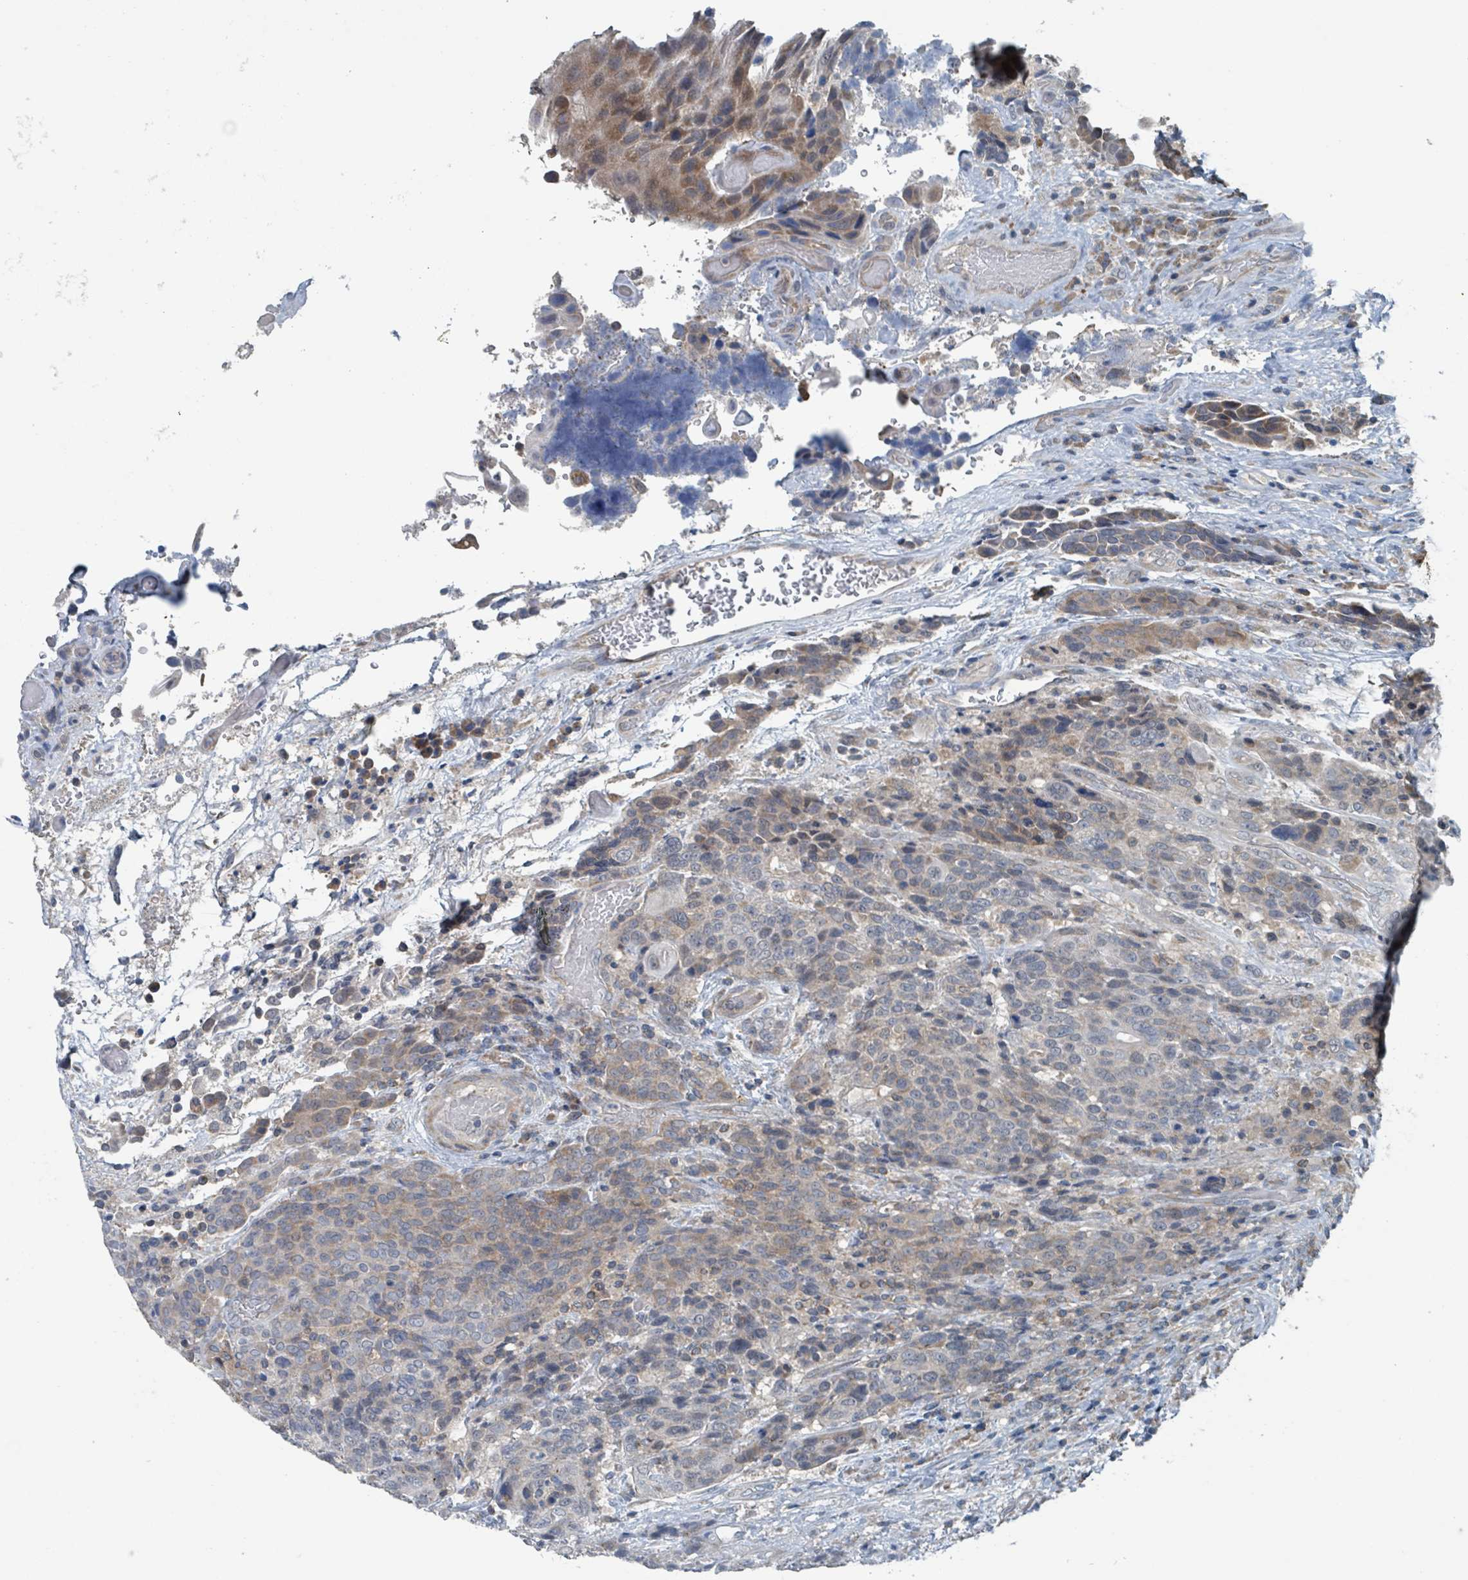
{"staining": {"intensity": "moderate", "quantity": "25%-75%", "location": "cytoplasmic/membranous"}, "tissue": "urothelial cancer", "cell_type": "Tumor cells", "image_type": "cancer", "snomed": [{"axis": "morphology", "description": "Urothelial carcinoma, High grade"}, {"axis": "topography", "description": "Urinary bladder"}], "caption": "Immunohistochemical staining of urothelial cancer displays moderate cytoplasmic/membranous protein staining in approximately 25%-75% of tumor cells.", "gene": "ACBD4", "patient": {"sex": "female", "age": 70}}